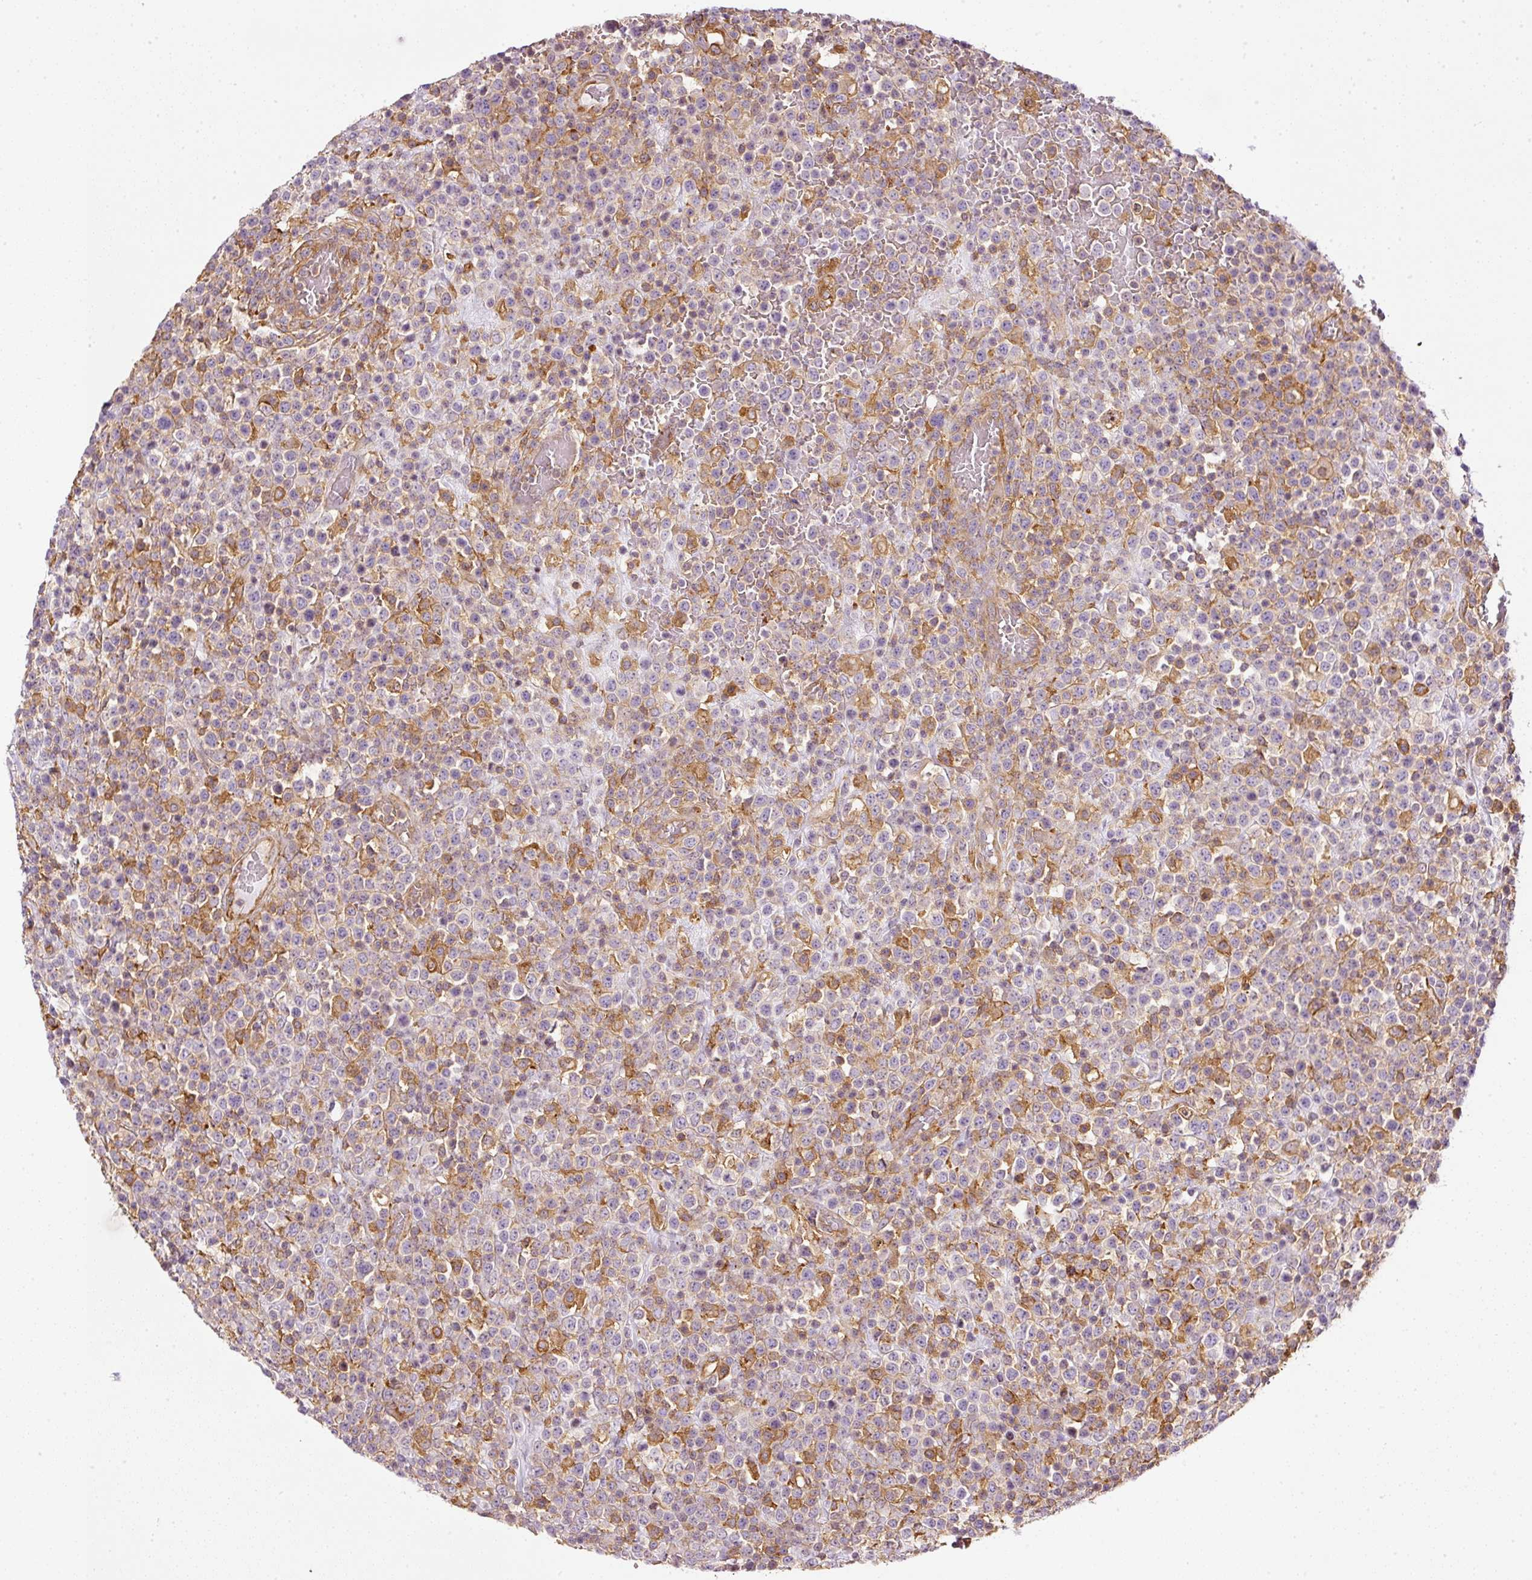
{"staining": {"intensity": "moderate", "quantity": "25%-75%", "location": "cytoplasmic/membranous"}, "tissue": "lymphoma", "cell_type": "Tumor cells", "image_type": "cancer", "snomed": [{"axis": "morphology", "description": "Malignant lymphoma, non-Hodgkin's type, High grade"}, {"axis": "topography", "description": "Colon"}], "caption": "Tumor cells show medium levels of moderate cytoplasmic/membranous expression in about 25%-75% of cells in human lymphoma.", "gene": "SCNM1", "patient": {"sex": "female", "age": 53}}